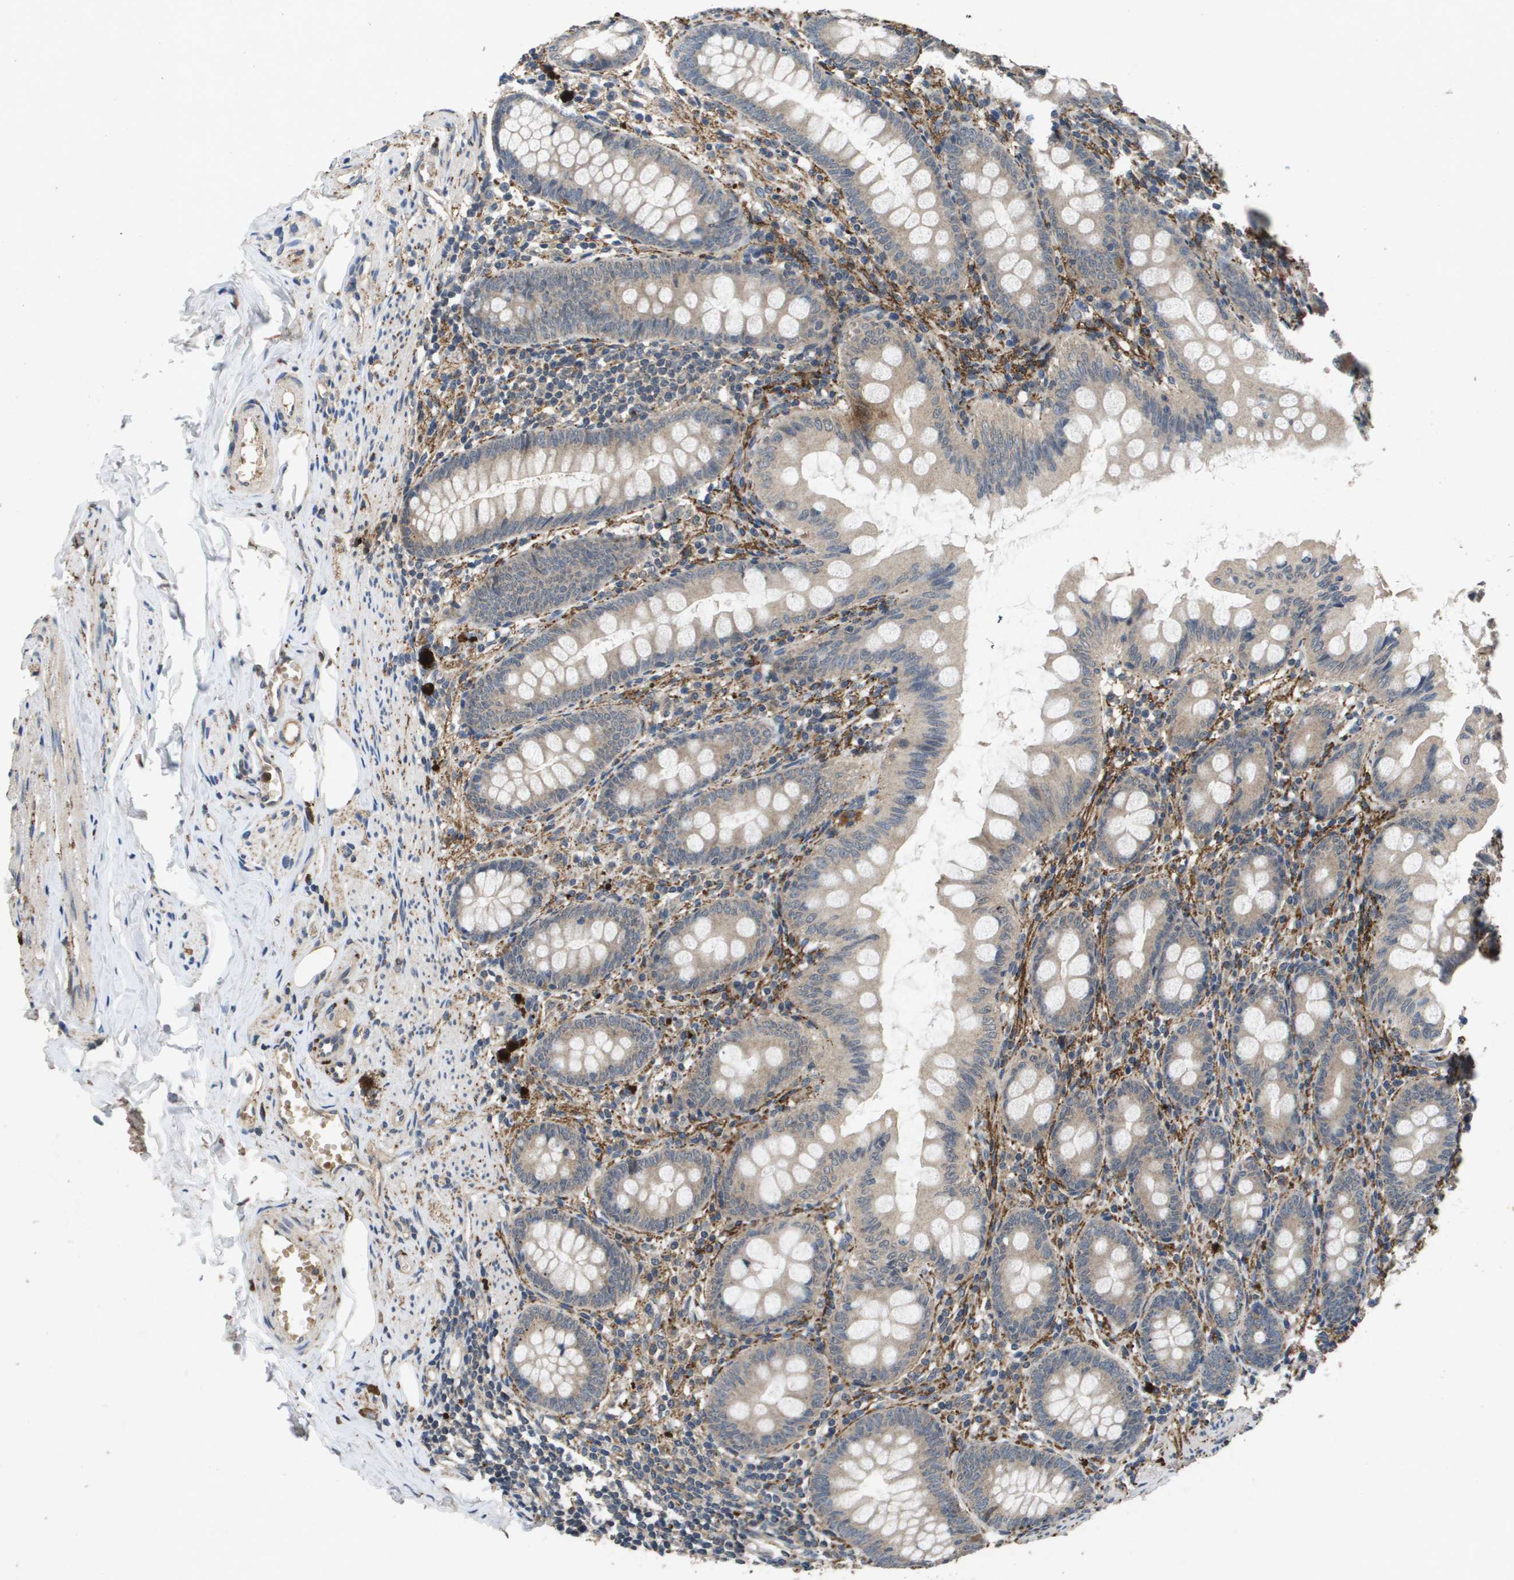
{"staining": {"intensity": "weak", "quantity": ">75%", "location": "cytoplasmic/membranous"}, "tissue": "appendix", "cell_type": "Glandular cells", "image_type": "normal", "snomed": [{"axis": "morphology", "description": "Normal tissue, NOS"}, {"axis": "topography", "description": "Appendix"}], "caption": "The photomicrograph exhibits a brown stain indicating the presence of a protein in the cytoplasmic/membranous of glandular cells in appendix.", "gene": "PROC", "patient": {"sex": "female", "age": 77}}